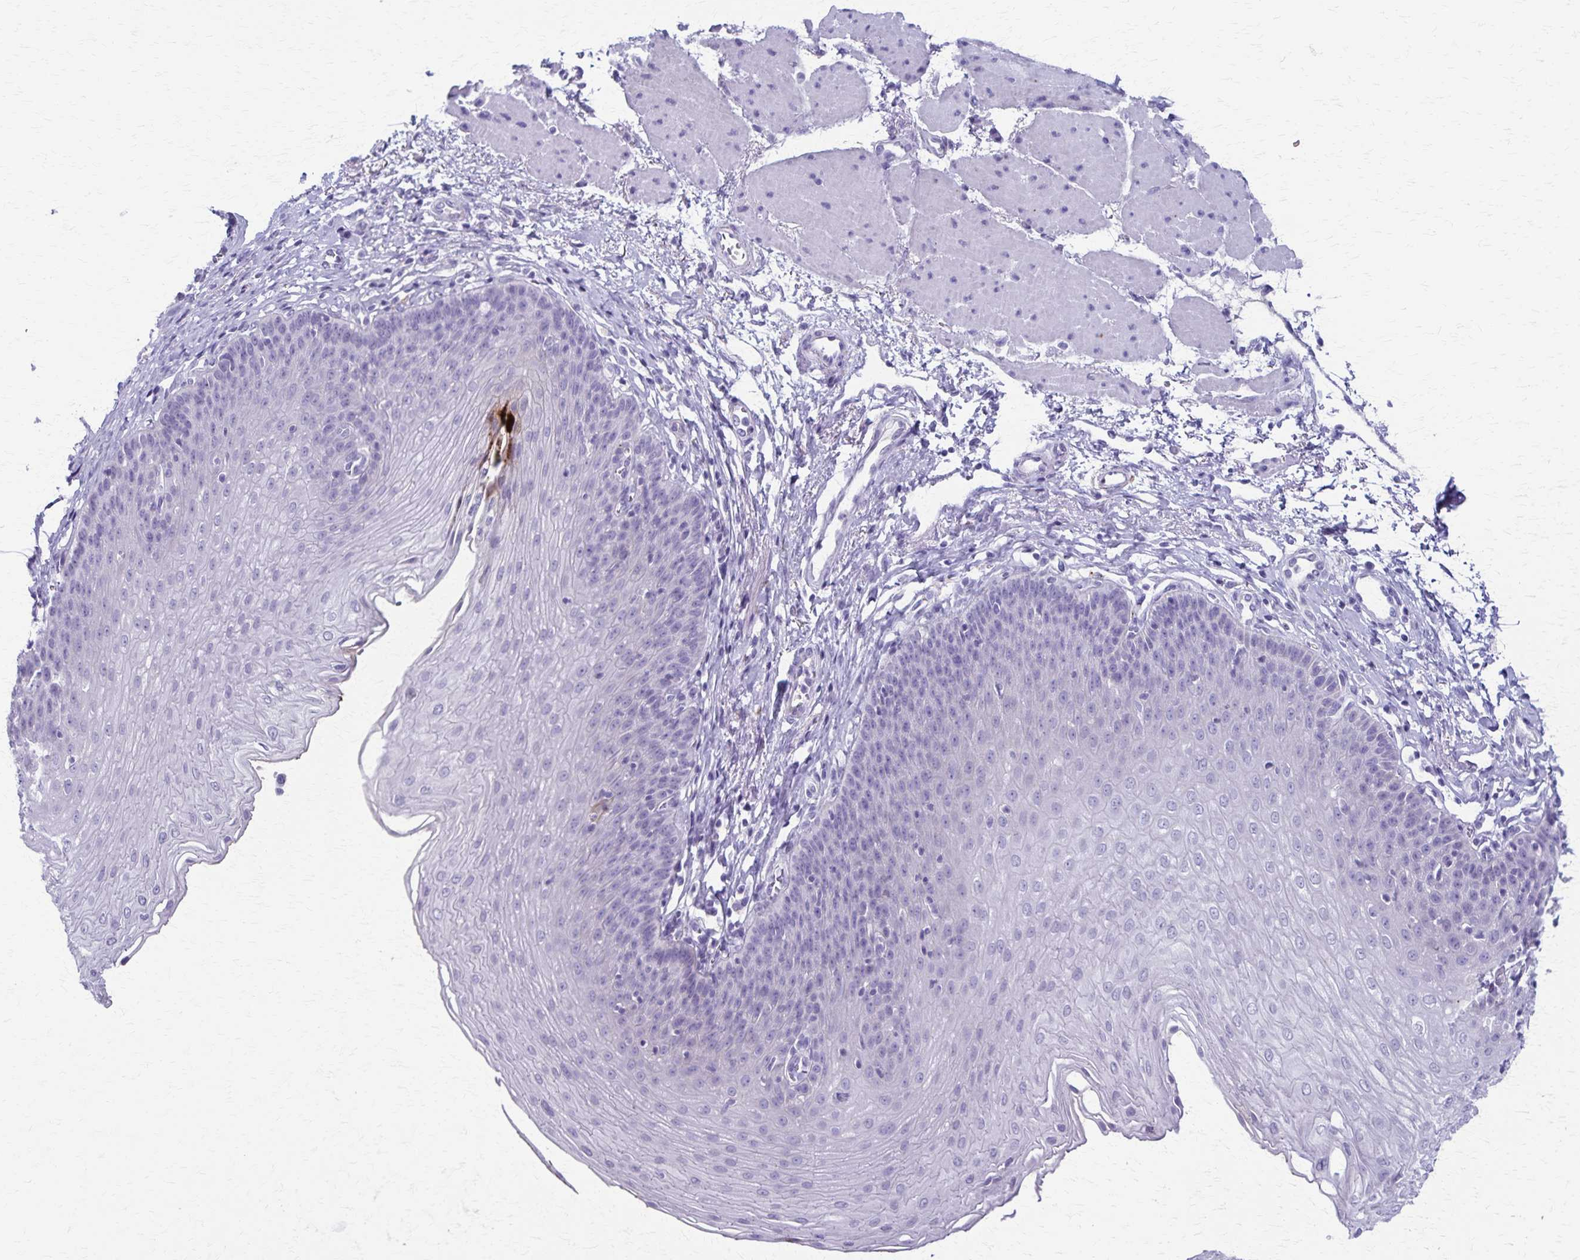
{"staining": {"intensity": "negative", "quantity": "none", "location": "none"}, "tissue": "esophagus", "cell_type": "Squamous epithelial cells", "image_type": "normal", "snomed": [{"axis": "morphology", "description": "Normal tissue, NOS"}, {"axis": "topography", "description": "Esophagus"}], "caption": "The micrograph exhibits no staining of squamous epithelial cells in benign esophagus.", "gene": "TMEM60", "patient": {"sex": "female", "age": 81}}